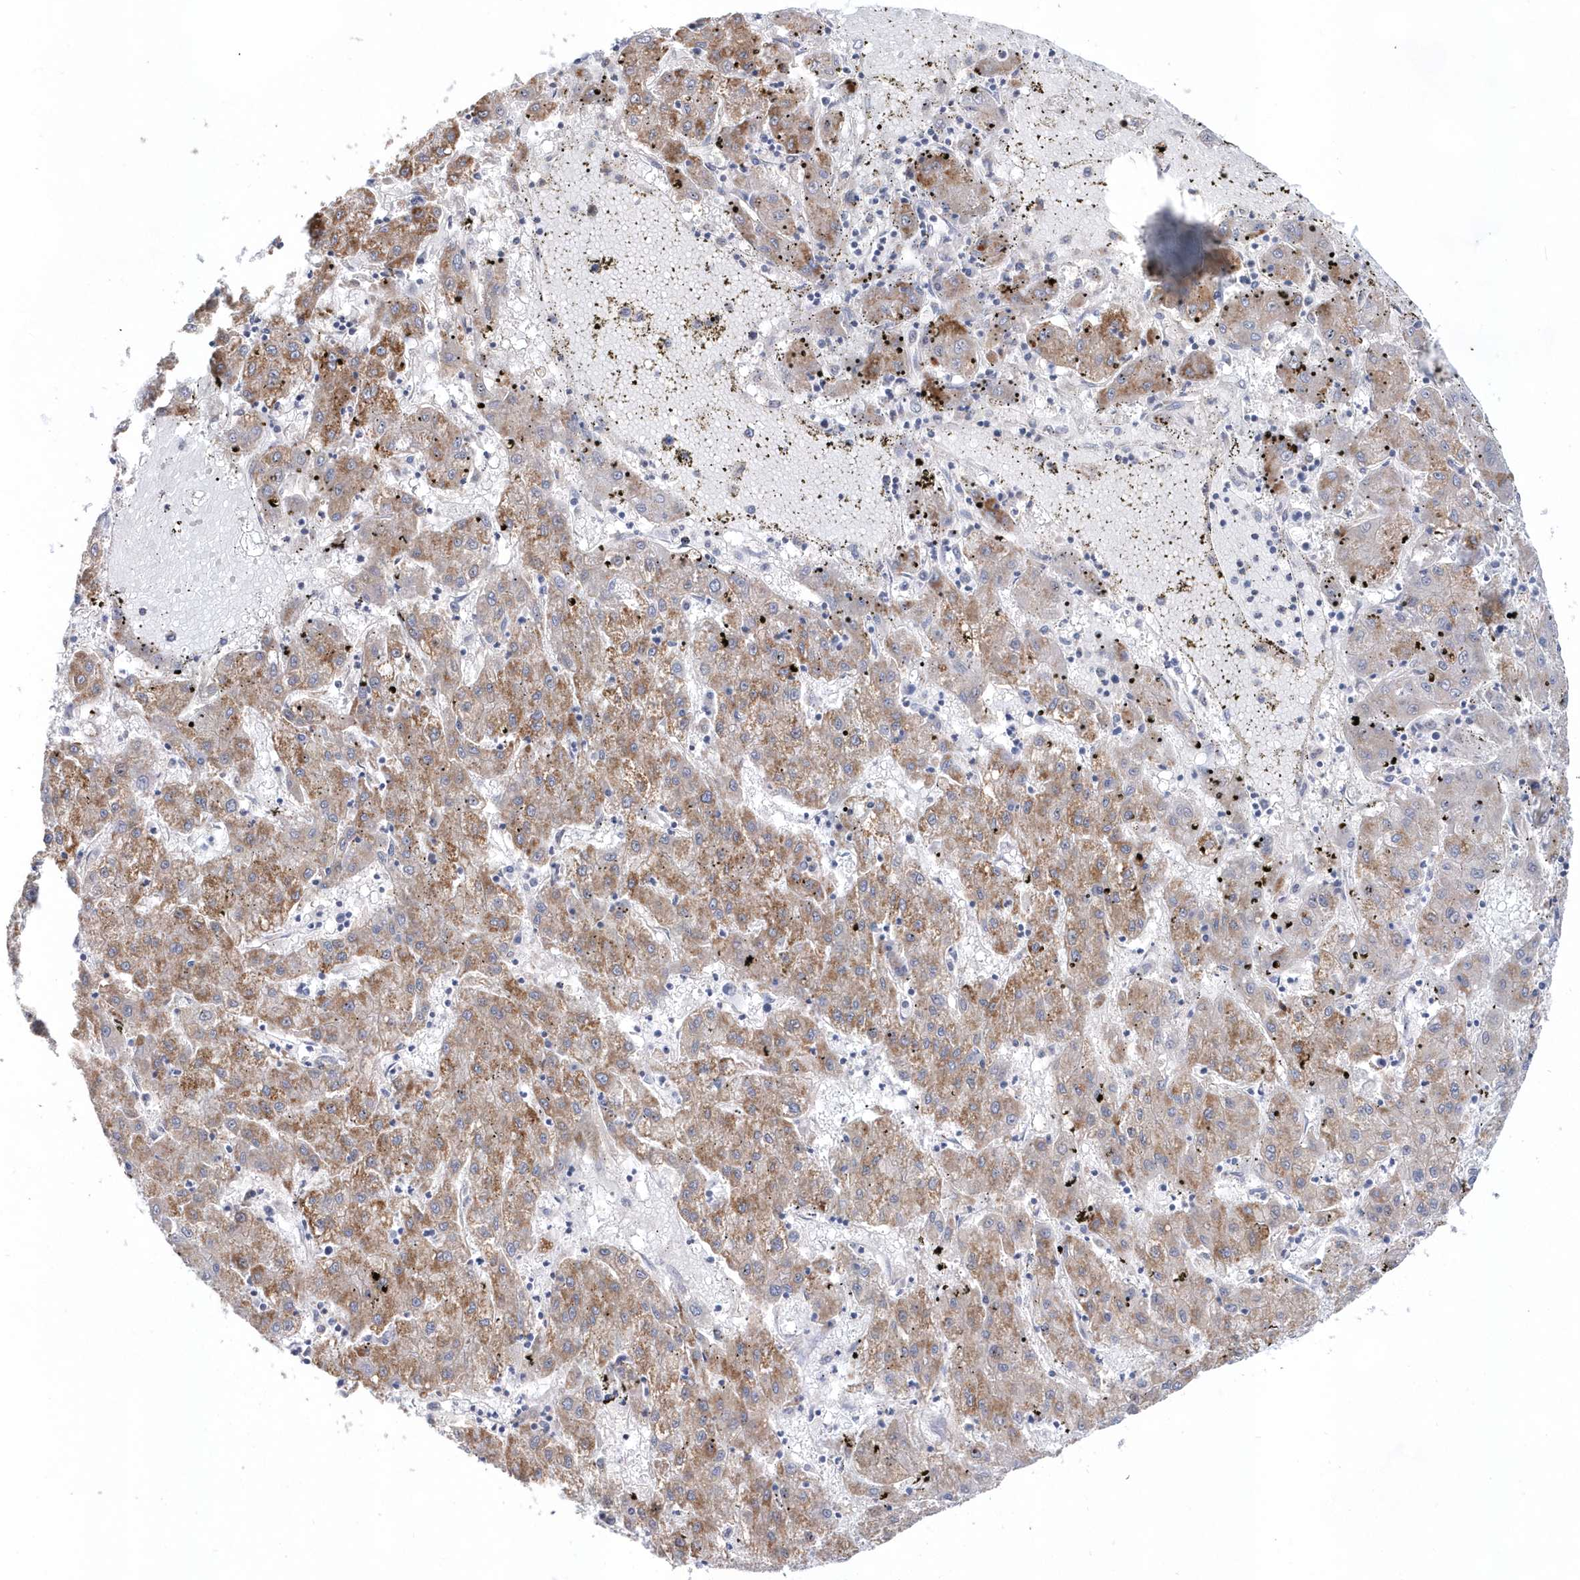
{"staining": {"intensity": "moderate", "quantity": "25%-75%", "location": "cytoplasmic/membranous"}, "tissue": "liver cancer", "cell_type": "Tumor cells", "image_type": "cancer", "snomed": [{"axis": "morphology", "description": "Carcinoma, Hepatocellular, NOS"}, {"axis": "topography", "description": "Liver"}], "caption": "A brown stain highlights moderate cytoplasmic/membranous staining of a protein in human liver cancer (hepatocellular carcinoma) tumor cells. The staining was performed using DAB (3,3'-diaminobenzidine) to visualize the protein expression in brown, while the nuclei were stained in blue with hematoxylin (Magnification: 20x).", "gene": "BDH2", "patient": {"sex": "male", "age": 72}}